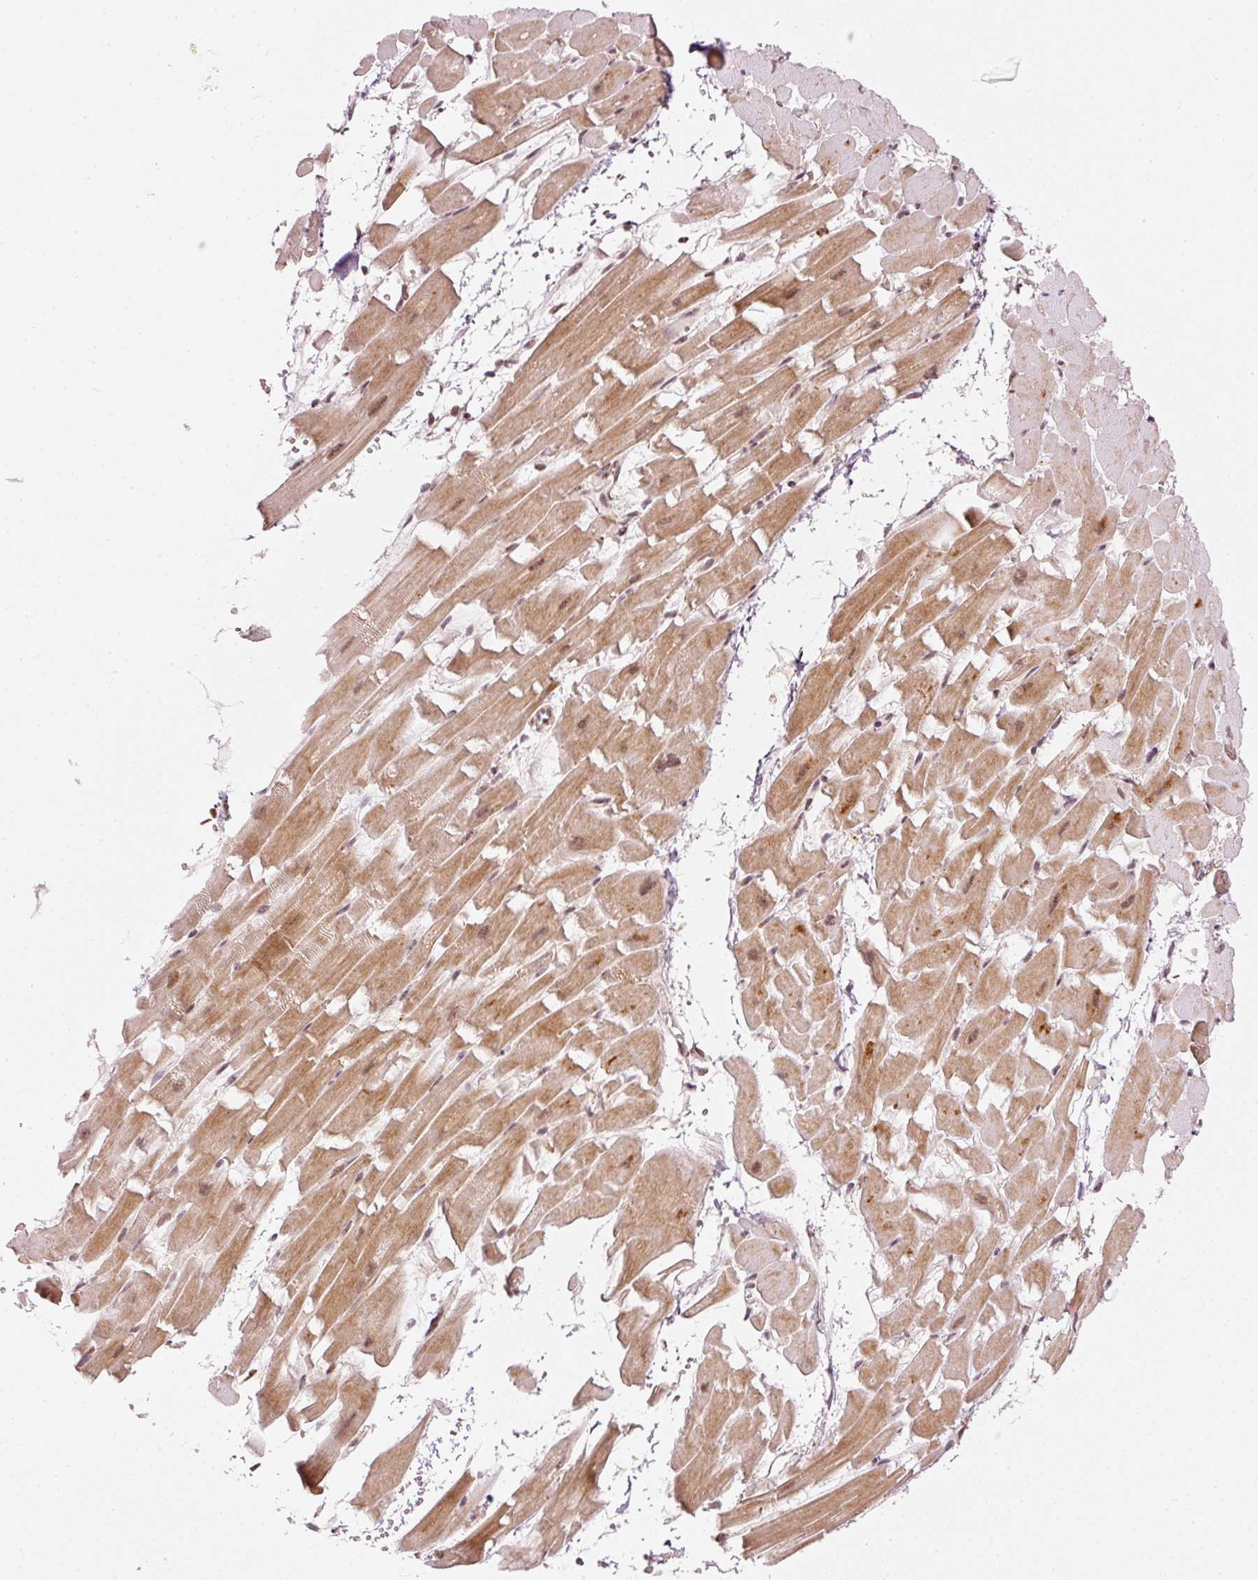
{"staining": {"intensity": "moderate", "quantity": "25%-75%", "location": "cytoplasmic/membranous,nuclear"}, "tissue": "heart muscle", "cell_type": "Cardiomyocytes", "image_type": "normal", "snomed": [{"axis": "morphology", "description": "Normal tissue, NOS"}, {"axis": "topography", "description": "Heart"}], "caption": "Immunohistochemistry (DAB) staining of unremarkable human heart muscle shows moderate cytoplasmic/membranous,nuclear protein expression in approximately 25%-75% of cardiomyocytes. (DAB (3,3'-diaminobenzidine) IHC with brightfield microscopy, high magnification).", "gene": "THOC6", "patient": {"sex": "male", "age": 37}}